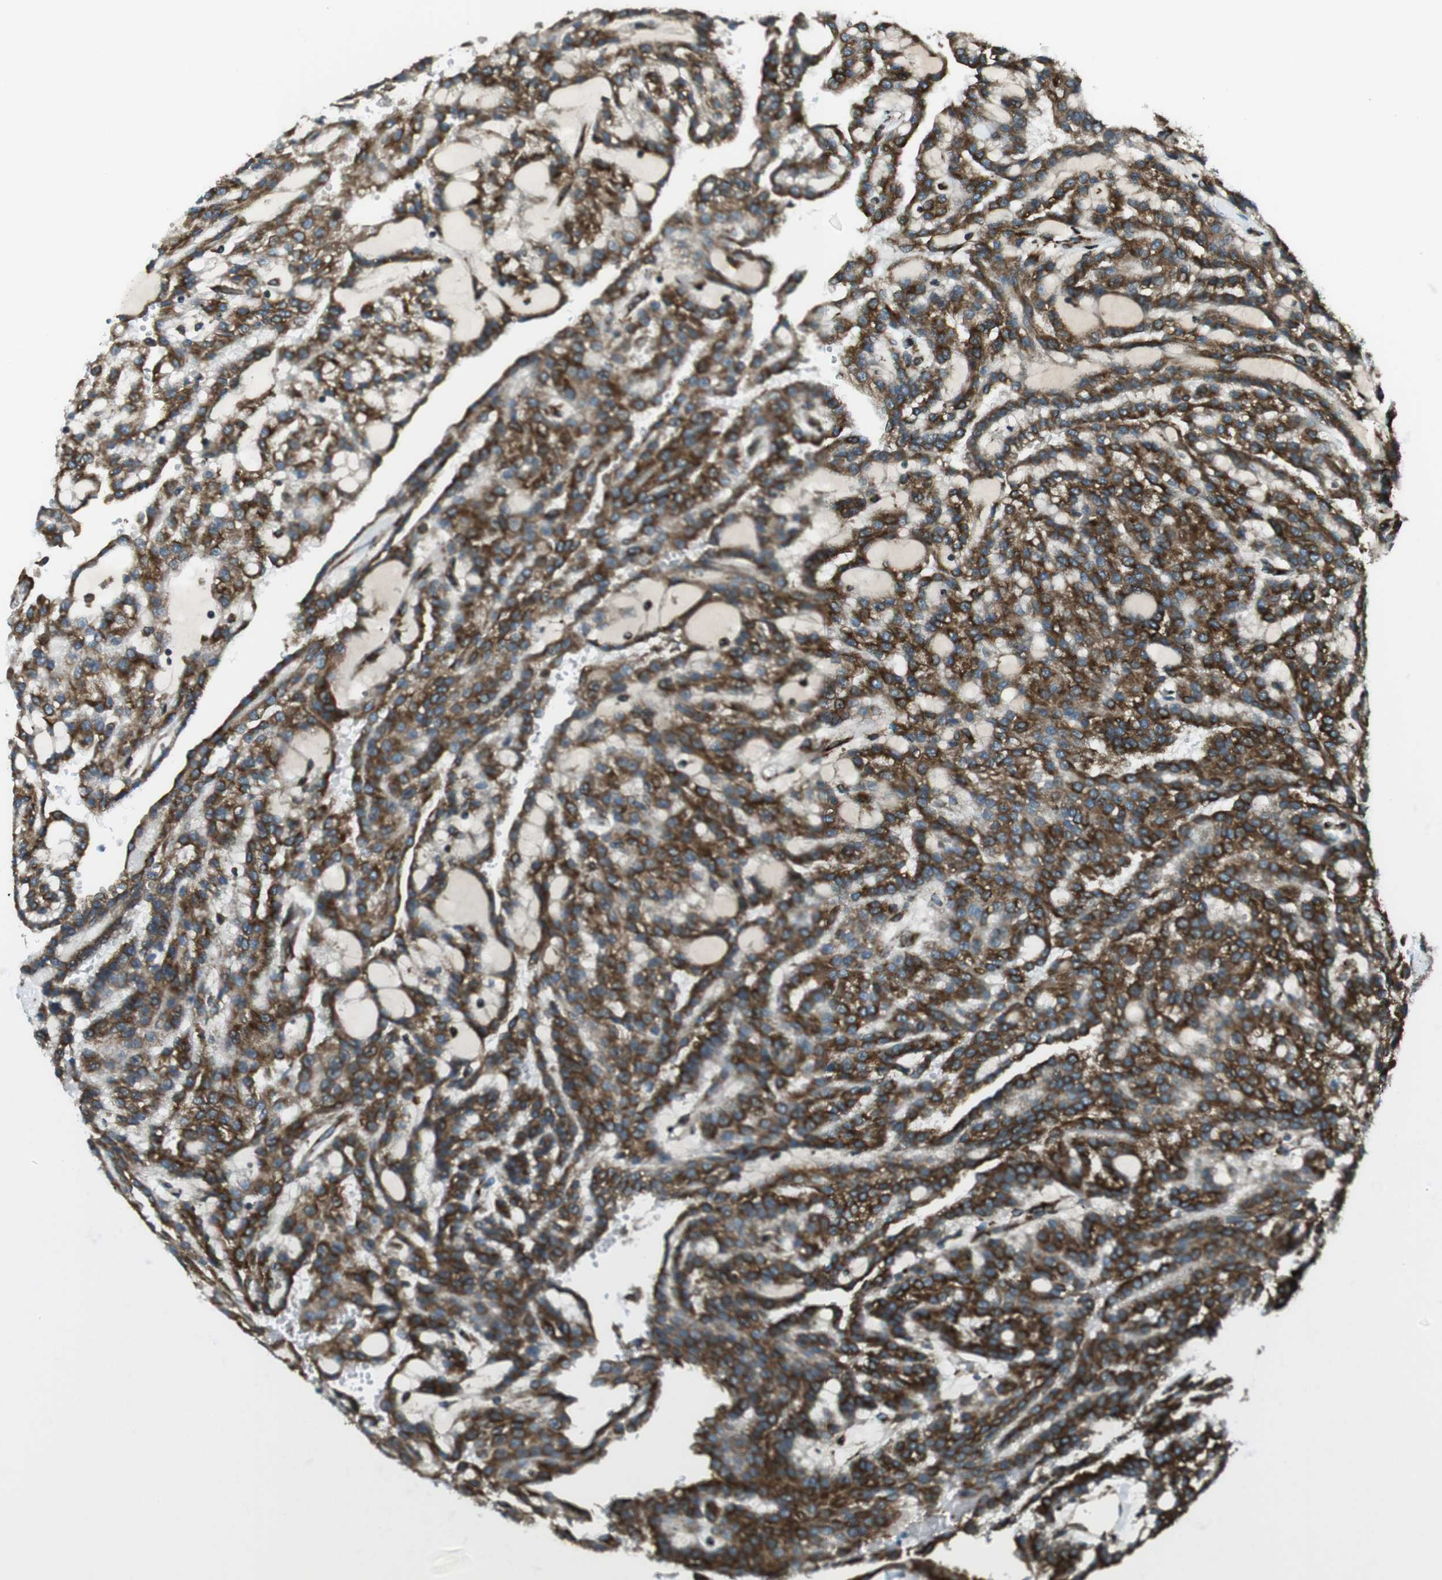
{"staining": {"intensity": "strong", "quantity": ">75%", "location": "cytoplasmic/membranous"}, "tissue": "renal cancer", "cell_type": "Tumor cells", "image_type": "cancer", "snomed": [{"axis": "morphology", "description": "Adenocarcinoma, NOS"}, {"axis": "topography", "description": "Kidney"}], "caption": "Renal cancer (adenocarcinoma) was stained to show a protein in brown. There is high levels of strong cytoplasmic/membranous staining in about >75% of tumor cells.", "gene": "KTN1", "patient": {"sex": "male", "age": 63}}